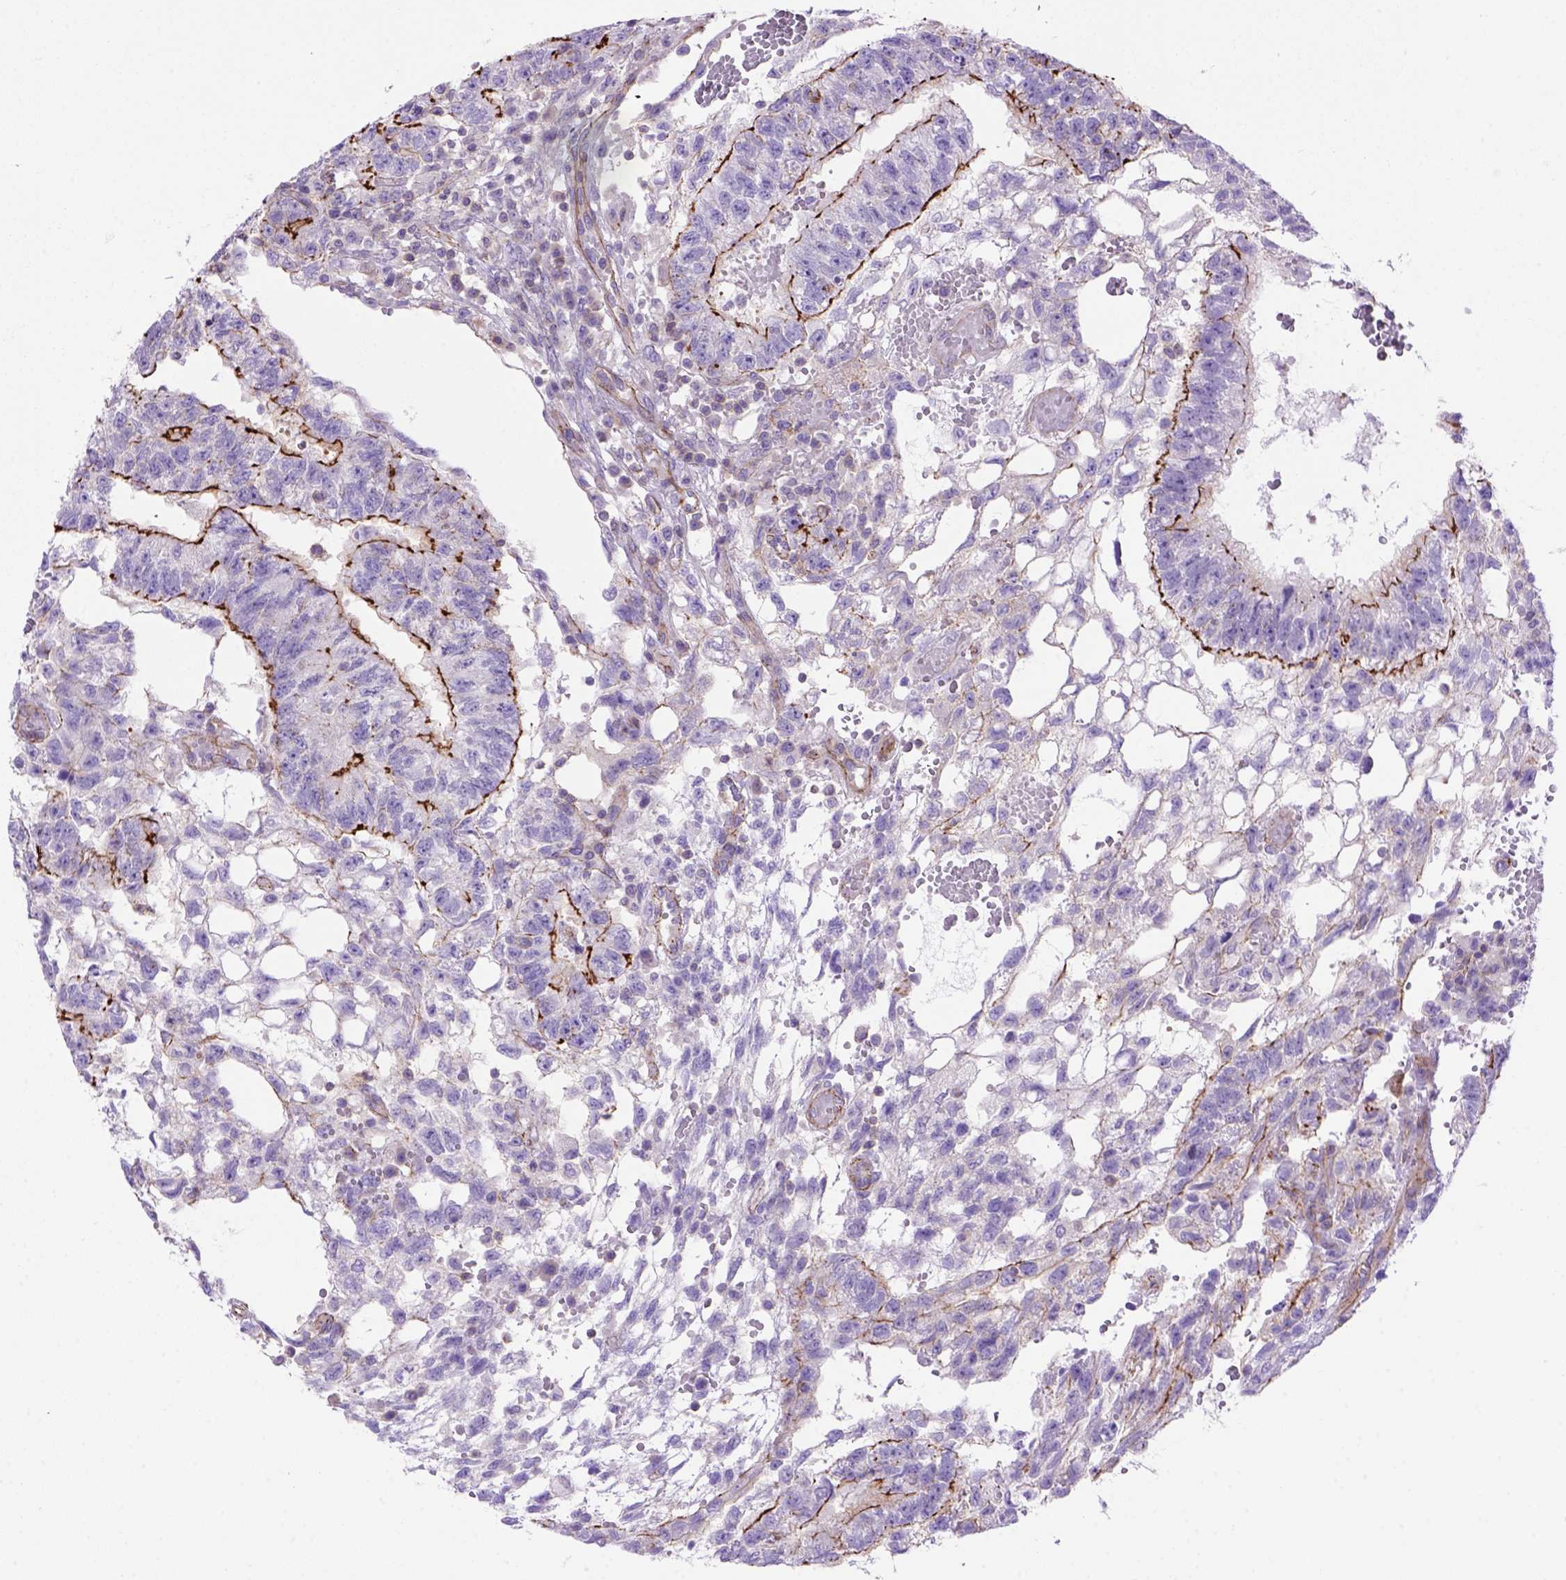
{"staining": {"intensity": "strong", "quantity": "25%-75%", "location": "cytoplasmic/membranous"}, "tissue": "testis cancer", "cell_type": "Tumor cells", "image_type": "cancer", "snomed": [{"axis": "morphology", "description": "Carcinoma, Embryonal, NOS"}, {"axis": "topography", "description": "Testis"}], "caption": "A brown stain labels strong cytoplasmic/membranous expression of a protein in testis cancer (embryonal carcinoma) tumor cells.", "gene": "PEX12", "patient": {"sex": "male", "age": 32}}